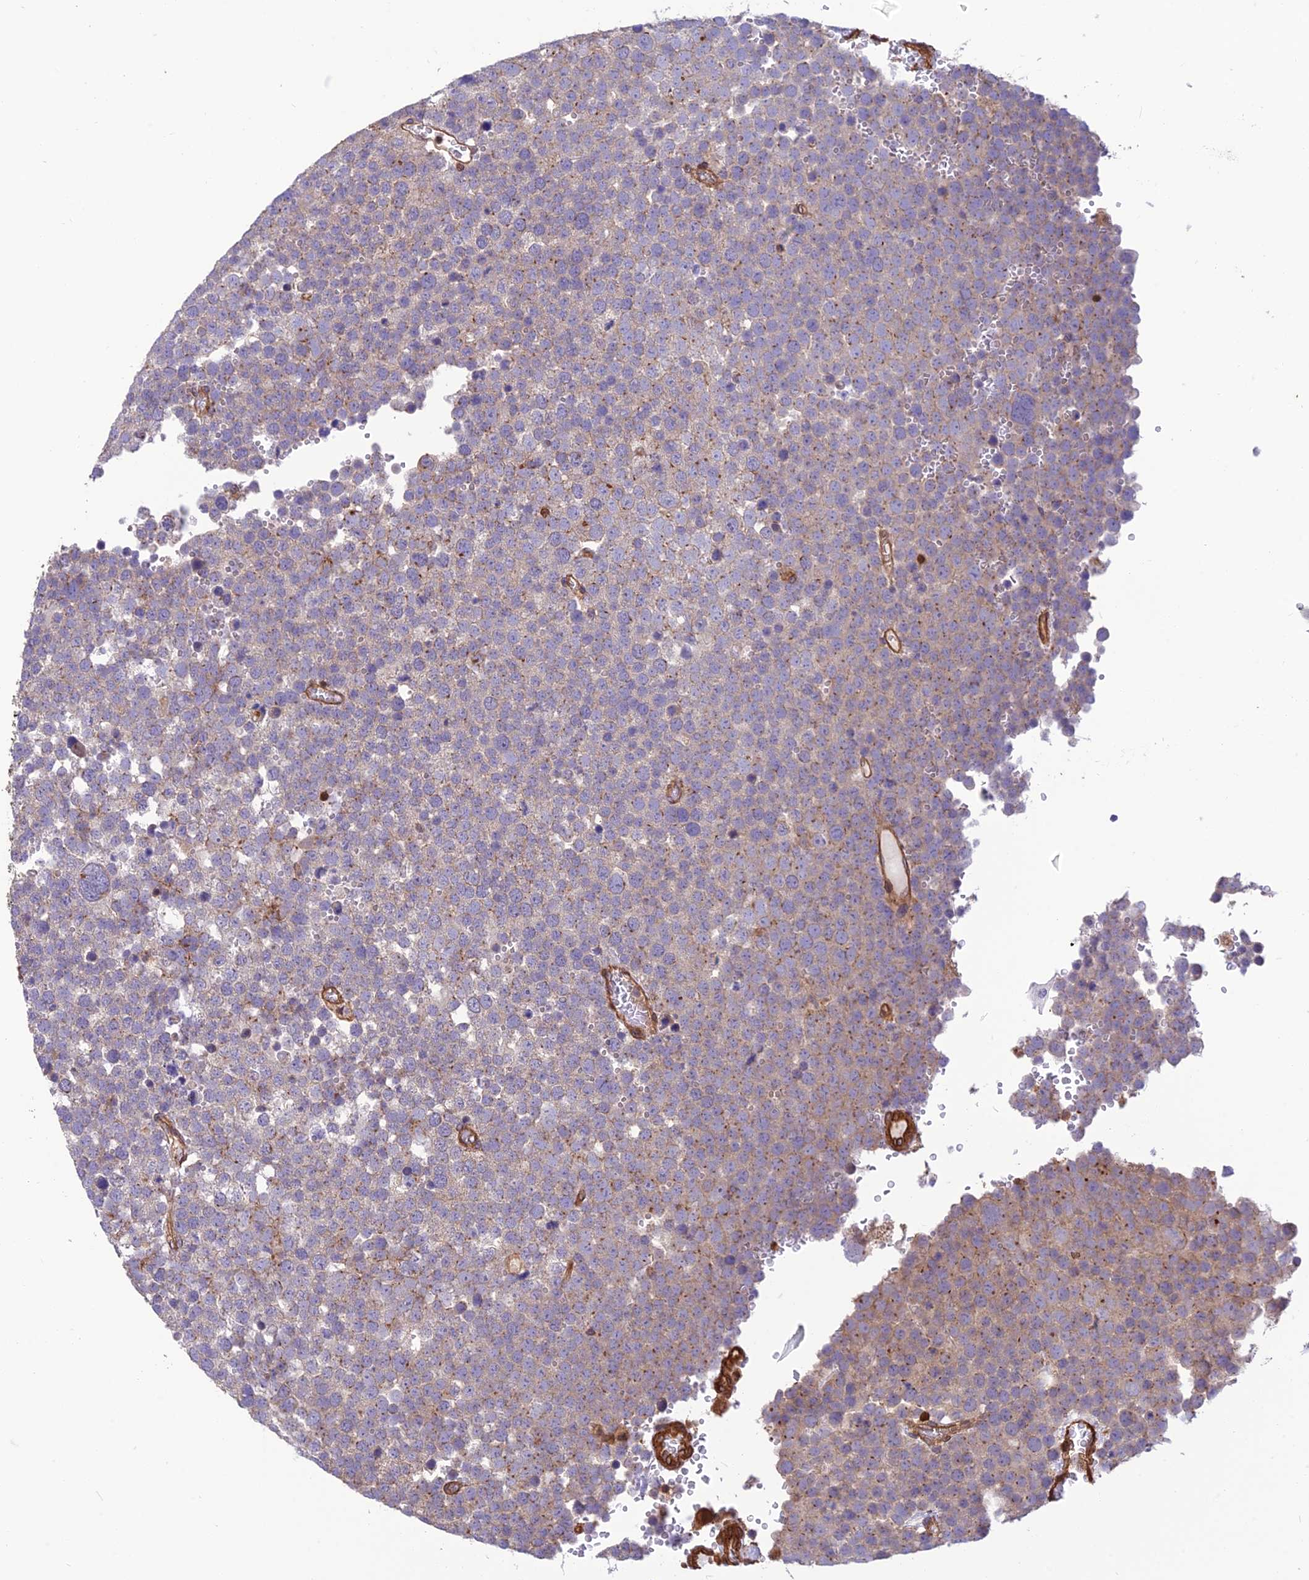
{"staining": {"intensity": "weak", "quantity": "25%-75%", "location": "cytoplasmic/membranous"}, "tissue": "testis cancer", "cell_type": "Tumor cells", "image_type": "cancer", "snomed": [{"axis": "morphology", "description": "Seminoma, NOS"}, {"axis": "topography", "description": "Testis"}], "caption": "Immunohistochemical staining of human testis cancer (seminoma) displays low levels of weak cytoplasmic/membranous protein expression in approximately 25%-75% of tumor cells.", "gene": "HPSE2", "patient": {"sex": "male", "age": 71}}